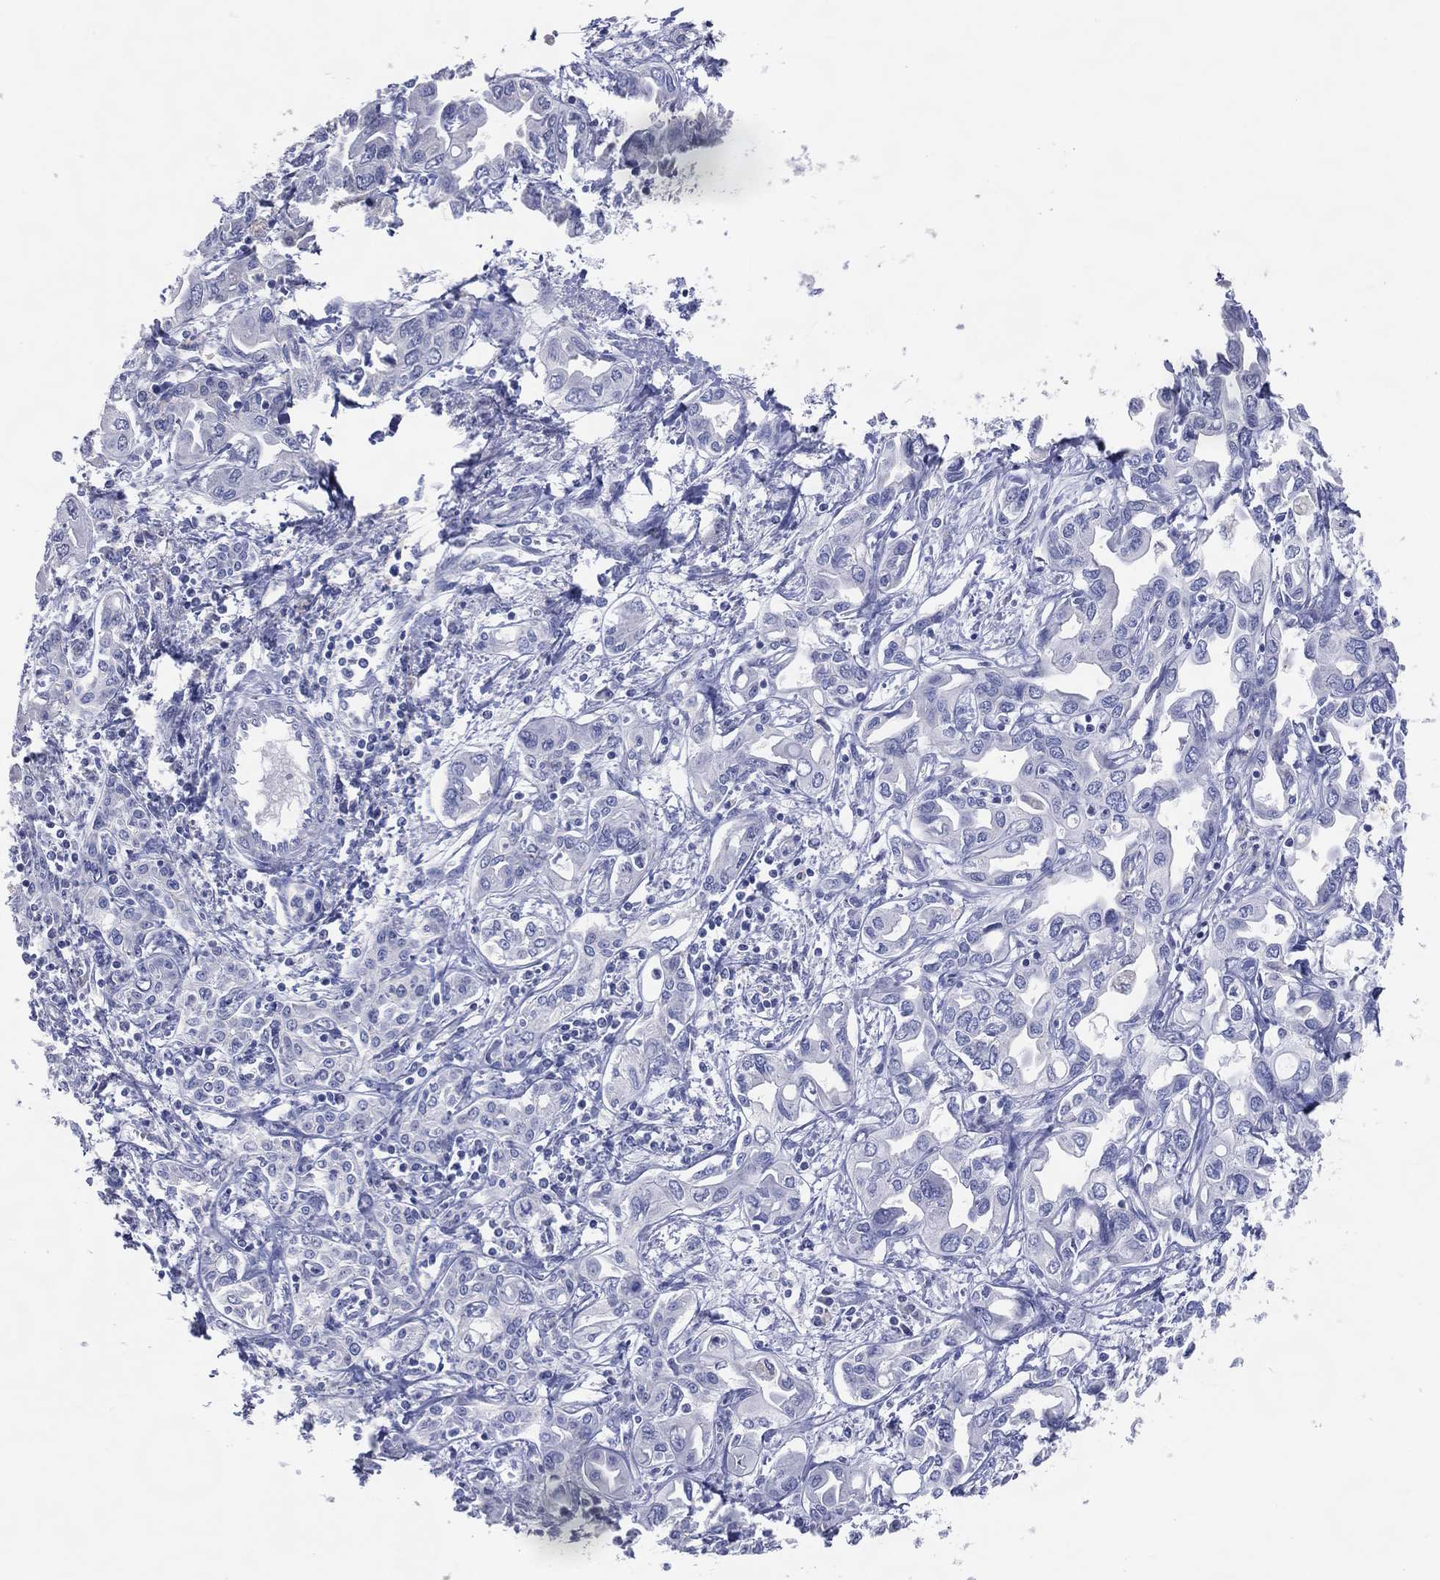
{"staining": {"intensity": "negative", "quantity": "none", "location": "none"}, "tissue": "liver cancer", "cell_type": "Tumor cells", "image_type": "cancer", "snomed": [{"axis": "morphology", "description": "Cholangiocarcinoma"}, {"axis": "topography", "description": "Liver"}], "caption": "DAB immunohistochemical staining of cholangiocarcinoma (liver) demonstrates no significant staining in tumor cells. (Brightfield microscopy of DAB (3,3'-diaminobenzidine) IHC at high magnification).", "gene": "DNAH6", "patient": {"sex": "female", "age": 64}}